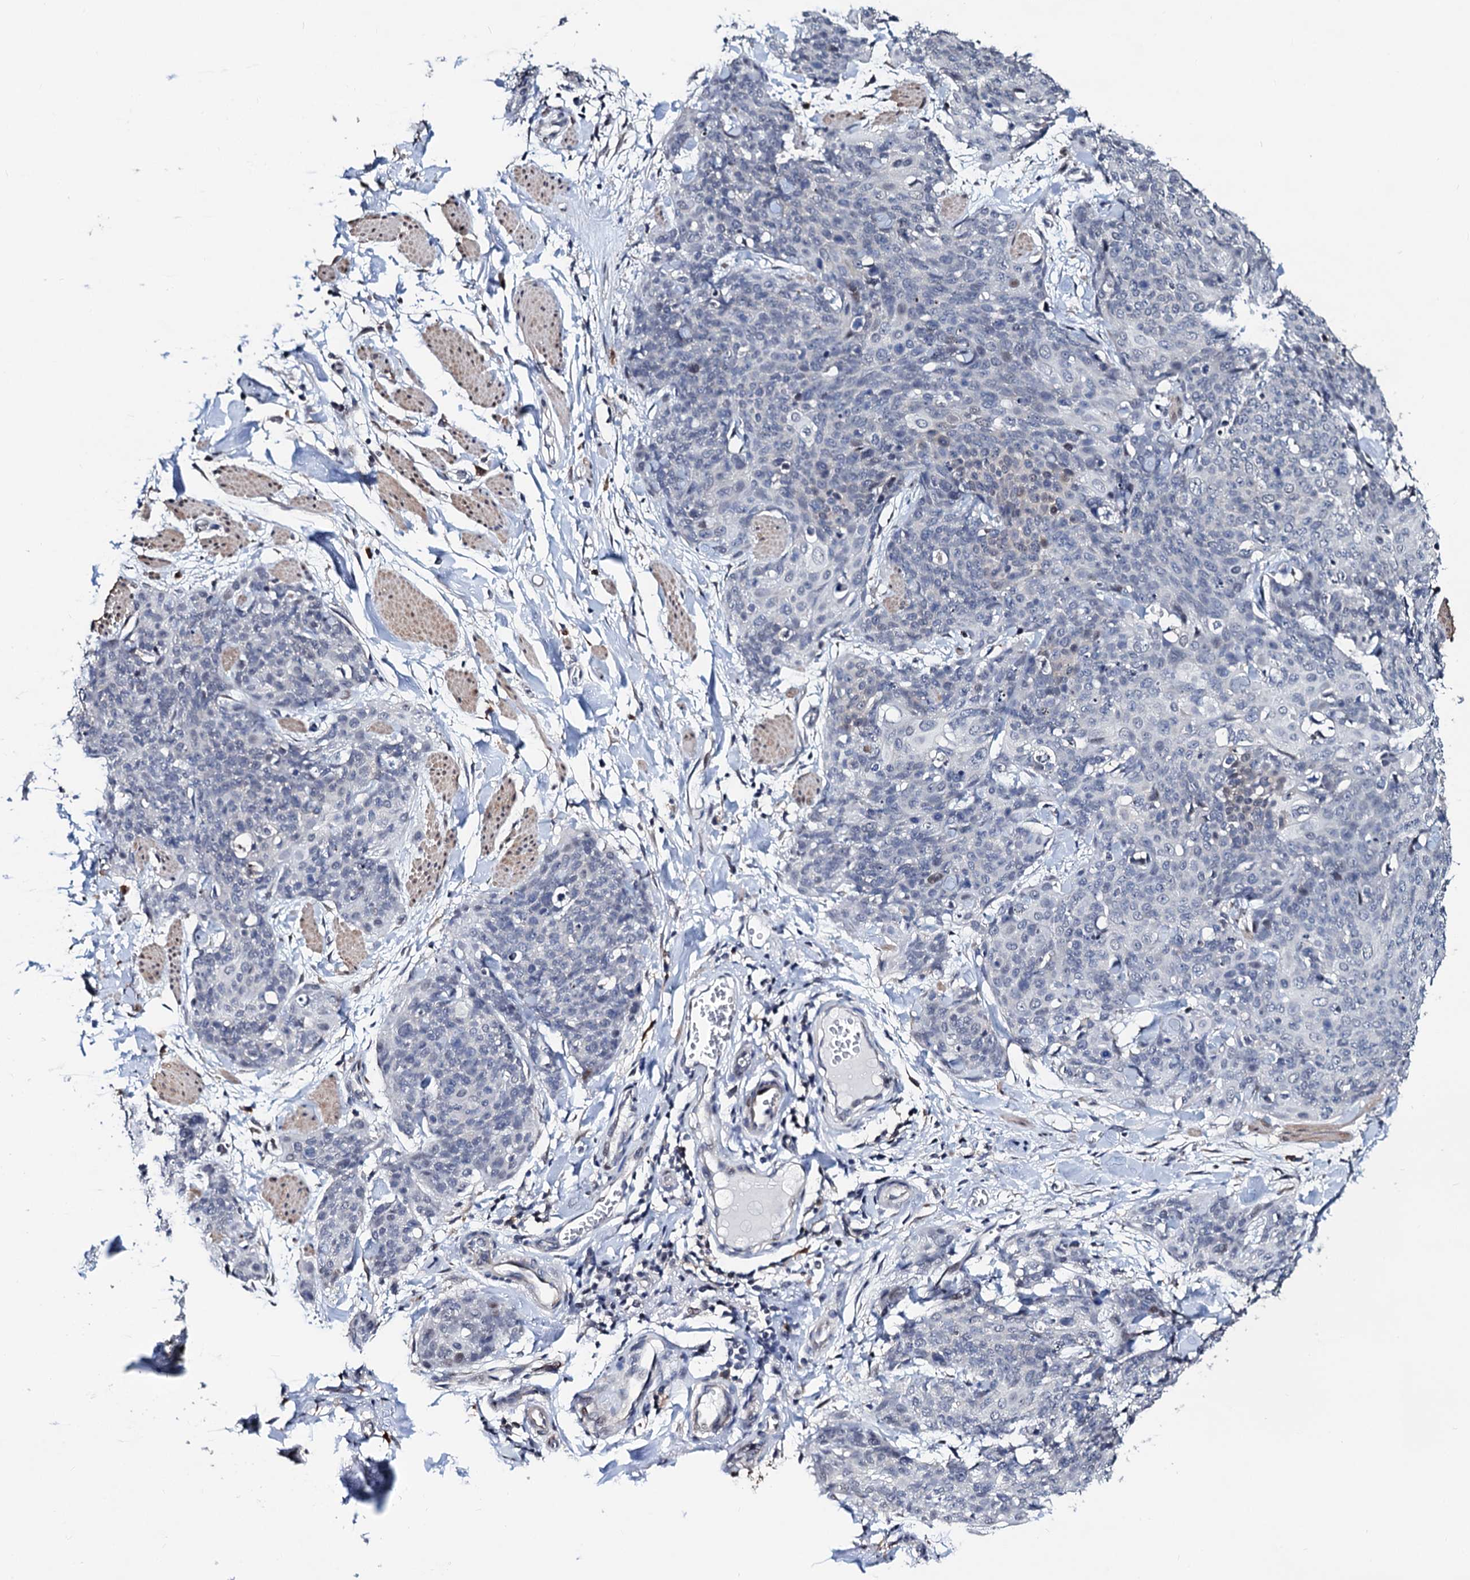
{"staining": {"intensity": "negative", "quantity": "none", "location": "none"}, "tissue": "skin cancer", "cell_type": "Tumor cells", "image_type": "cancer", "snomed": [{"axis": "morphology", "description": "Squamous cell carcinoma, NOS"}, {"axis": "topography", "description": "Skin"}, {"axis": "topography", "description": "Vulva"}], "caption": "IHC photomicrograph of skin squamous cell carcinoma stained for a protein (brown), which reveals no staining in tumor cells.", "gene": "FAM222A", "patient": {"sex": "female", "age": 85}}